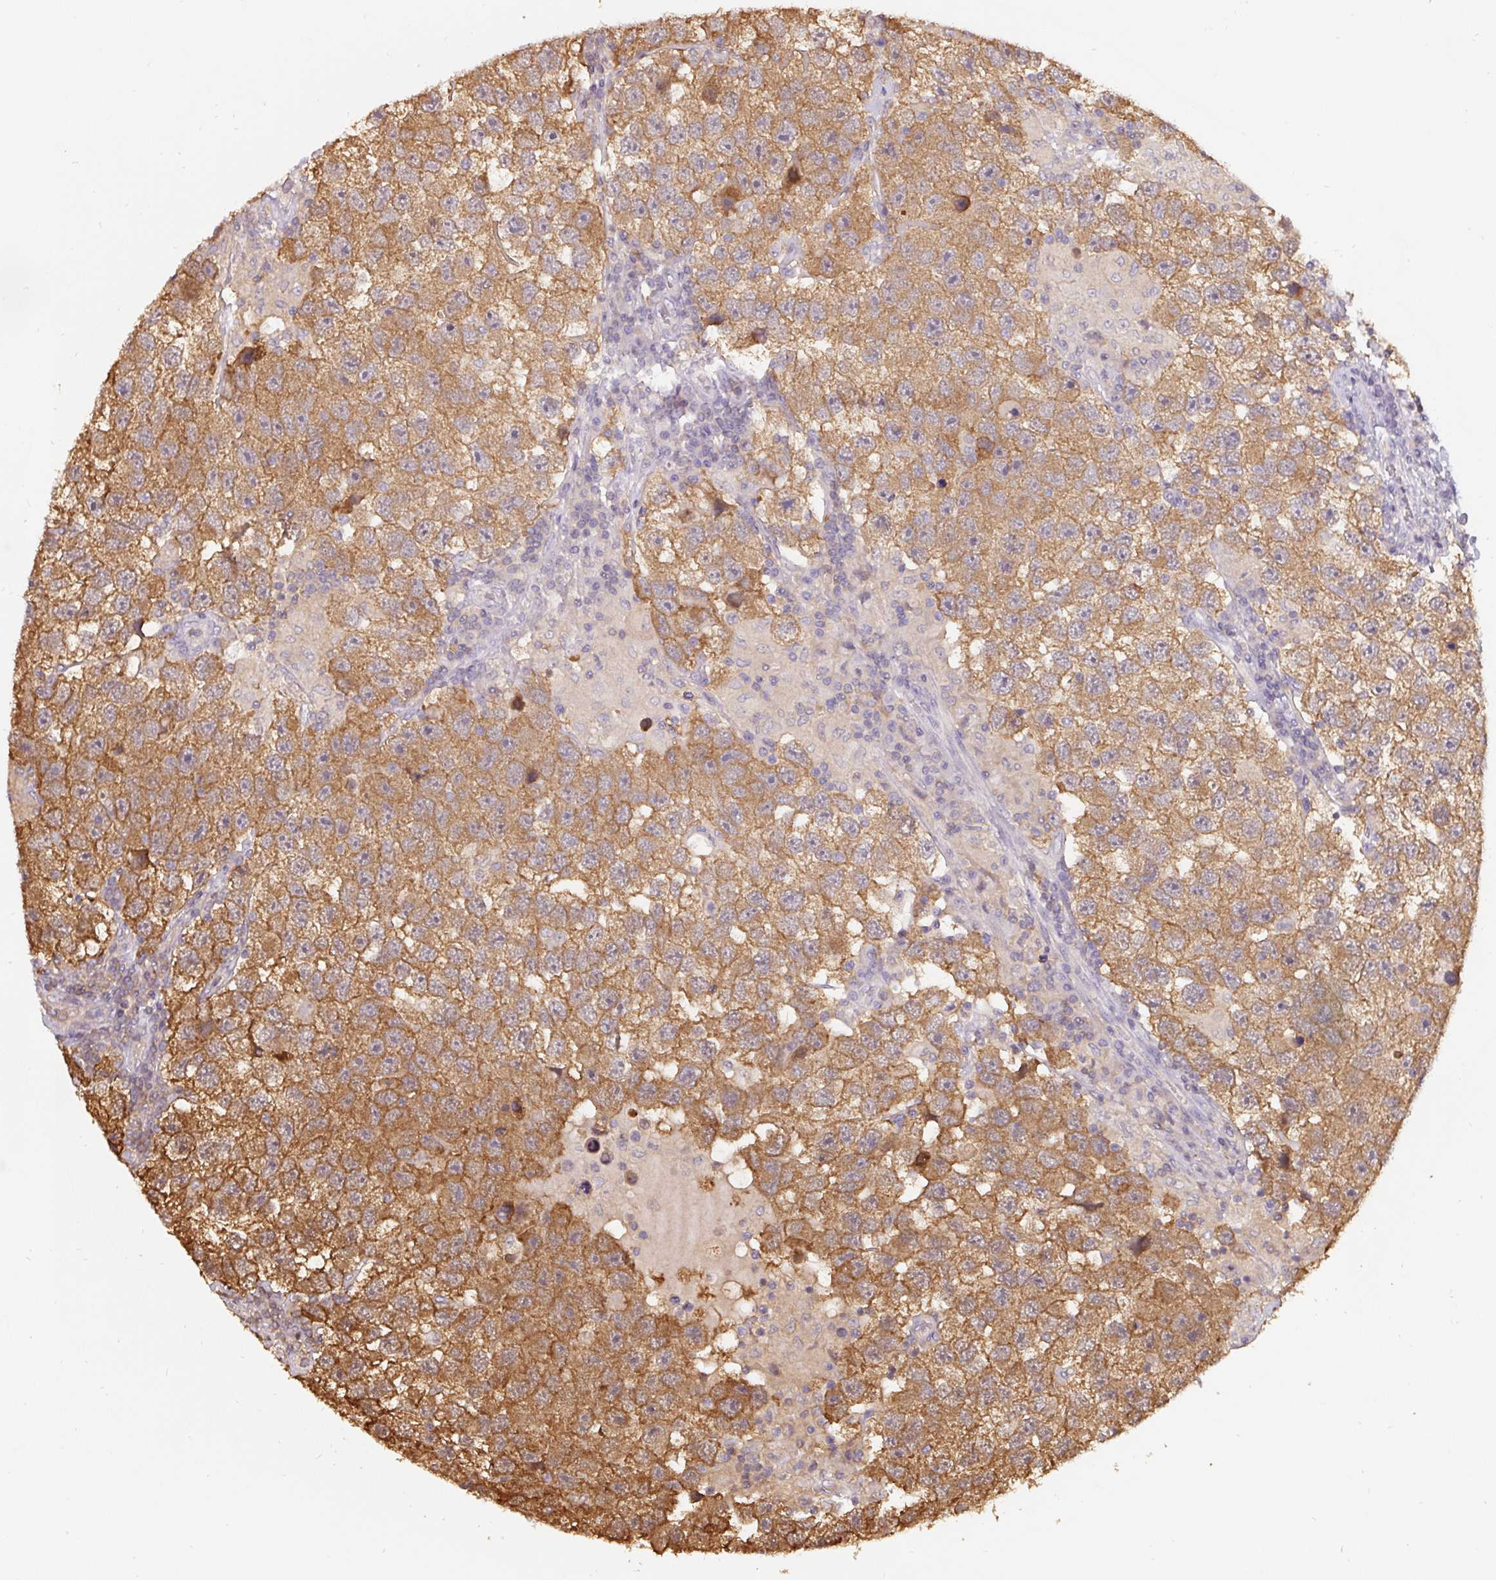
{"staining": {"intensity": "moderate", "quantity": ">75%", "location": "cytoplasmic/membranous"}, "tissue": "testis cancer", "cell_type": "Tumor cells", "image_type": "cancer", "snomed": [{"axis": "morphology", "description": "Seminoma, NOS"}, {"axis": "topography", "description": "Testis"}], "caption": "Immunohistochemical staining of human testis cancer shows moderate cytoplasmic/membranous protein expression in approximately >75% of tumor cells.", "gene": "ST13", "patient": {"sex": "male", "age": 26}}